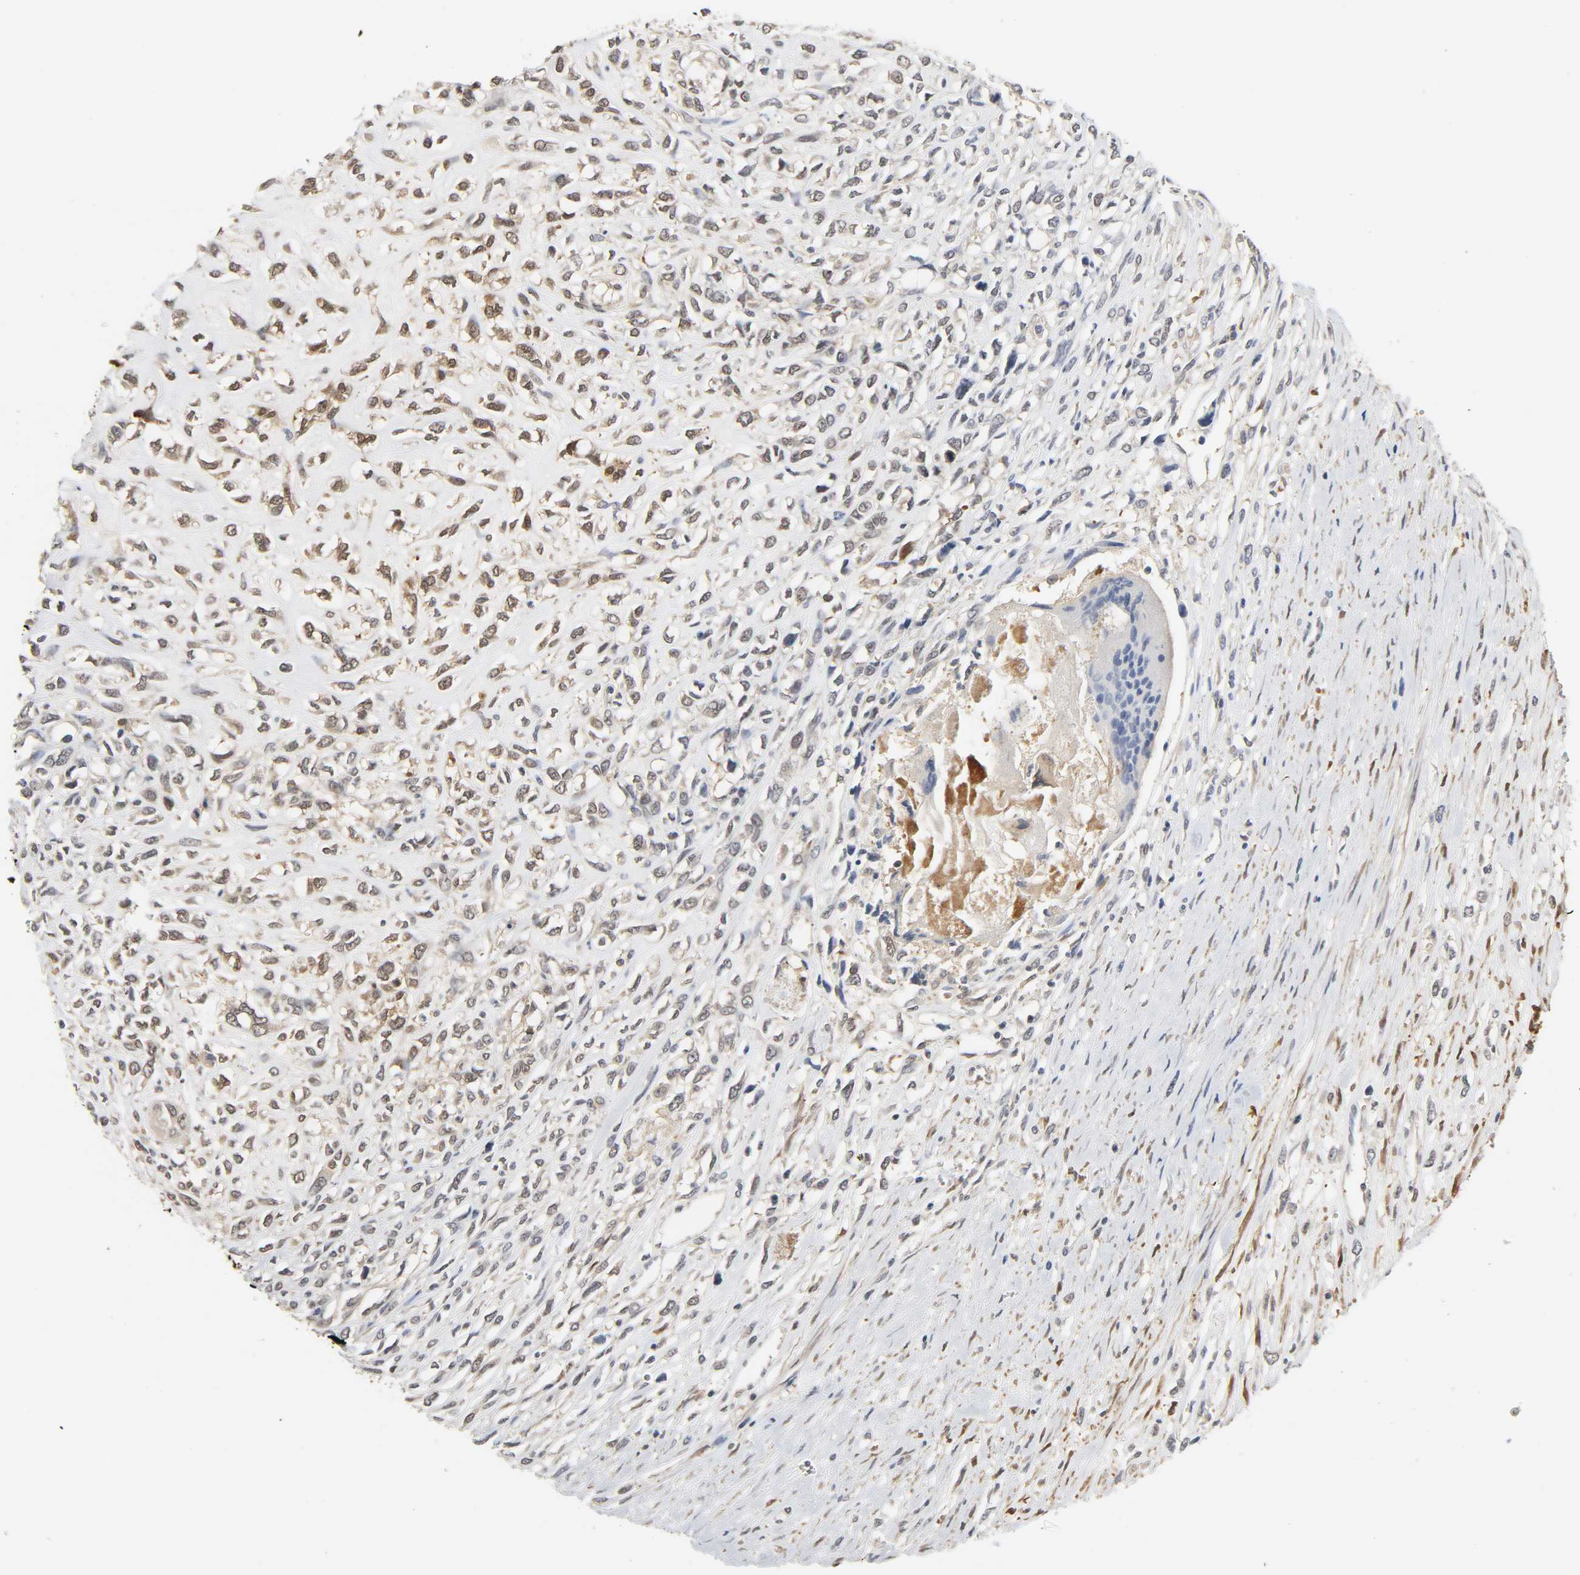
{"staining": {"intensity": "weak", "quantity": ">75%", "location": "cytoplasmic/membranous,nuclear"}, "tissue": "head and neck cancer", "cell_type": "Tumor cells", "image_type": "cancer", "snomed": [{"axis": "morphology", "description": "Necrosis, NOS"}, {"axis": "morphology", "description": "Neoplasm, malignant, NOS"}, {"axis": "topography", "description": "Salivary gland"}, {"axis": "topography", "description": "Head-Neck"}], "caption": "The photomicrograph shows staining of head and neck cancer, revealing weak cytoplasmic/membranous and nuclear protein positivity (brown color) within tumor cells. The protein is stained brown, and the nuclei are stained in blue (DAB IHC with brightfield microscopy, high magnification).", "gene": "MIF", "patient": {"sex": "male", "age": 43}}